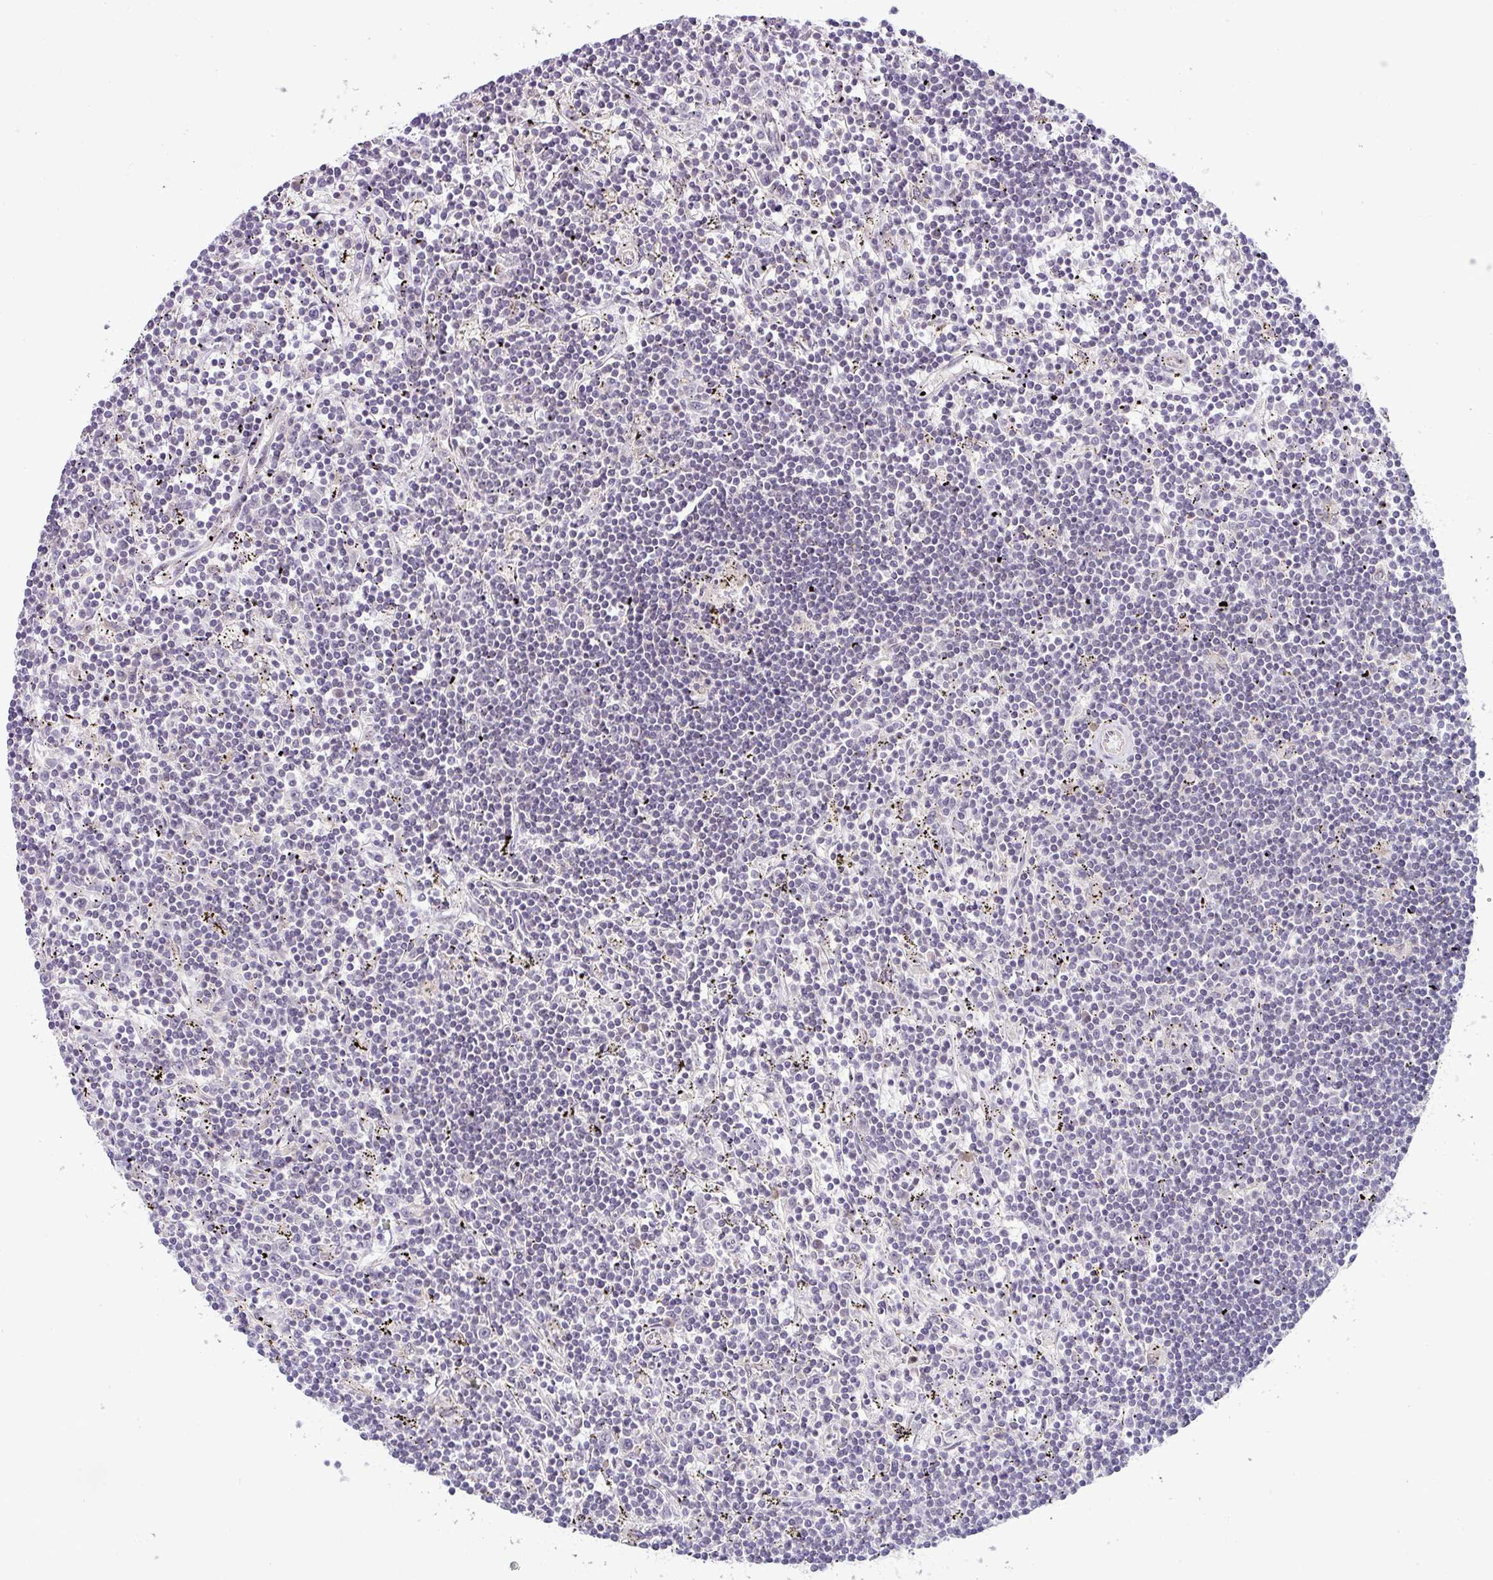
{"staining": {"intensity": "negative", "quantity": "none", "location": "none"}, "tissue": "lymphoma", "cell_type": "Tumor cells", "image_type": "cancer", "snomed": [{"axis": "morphology", "description": "Malignant lymphoma, non-Hodgkin's type, Low grade"}, {"axis": "topography", "description": "Spleen"}], "caption": "Tumor cells are negative for protein expression in human lymphoma. (Brightfield microscopy of DAB IHC at high magnification).", "gene": "HBEGF", "patient": {"sex": "male", "age": 76}}